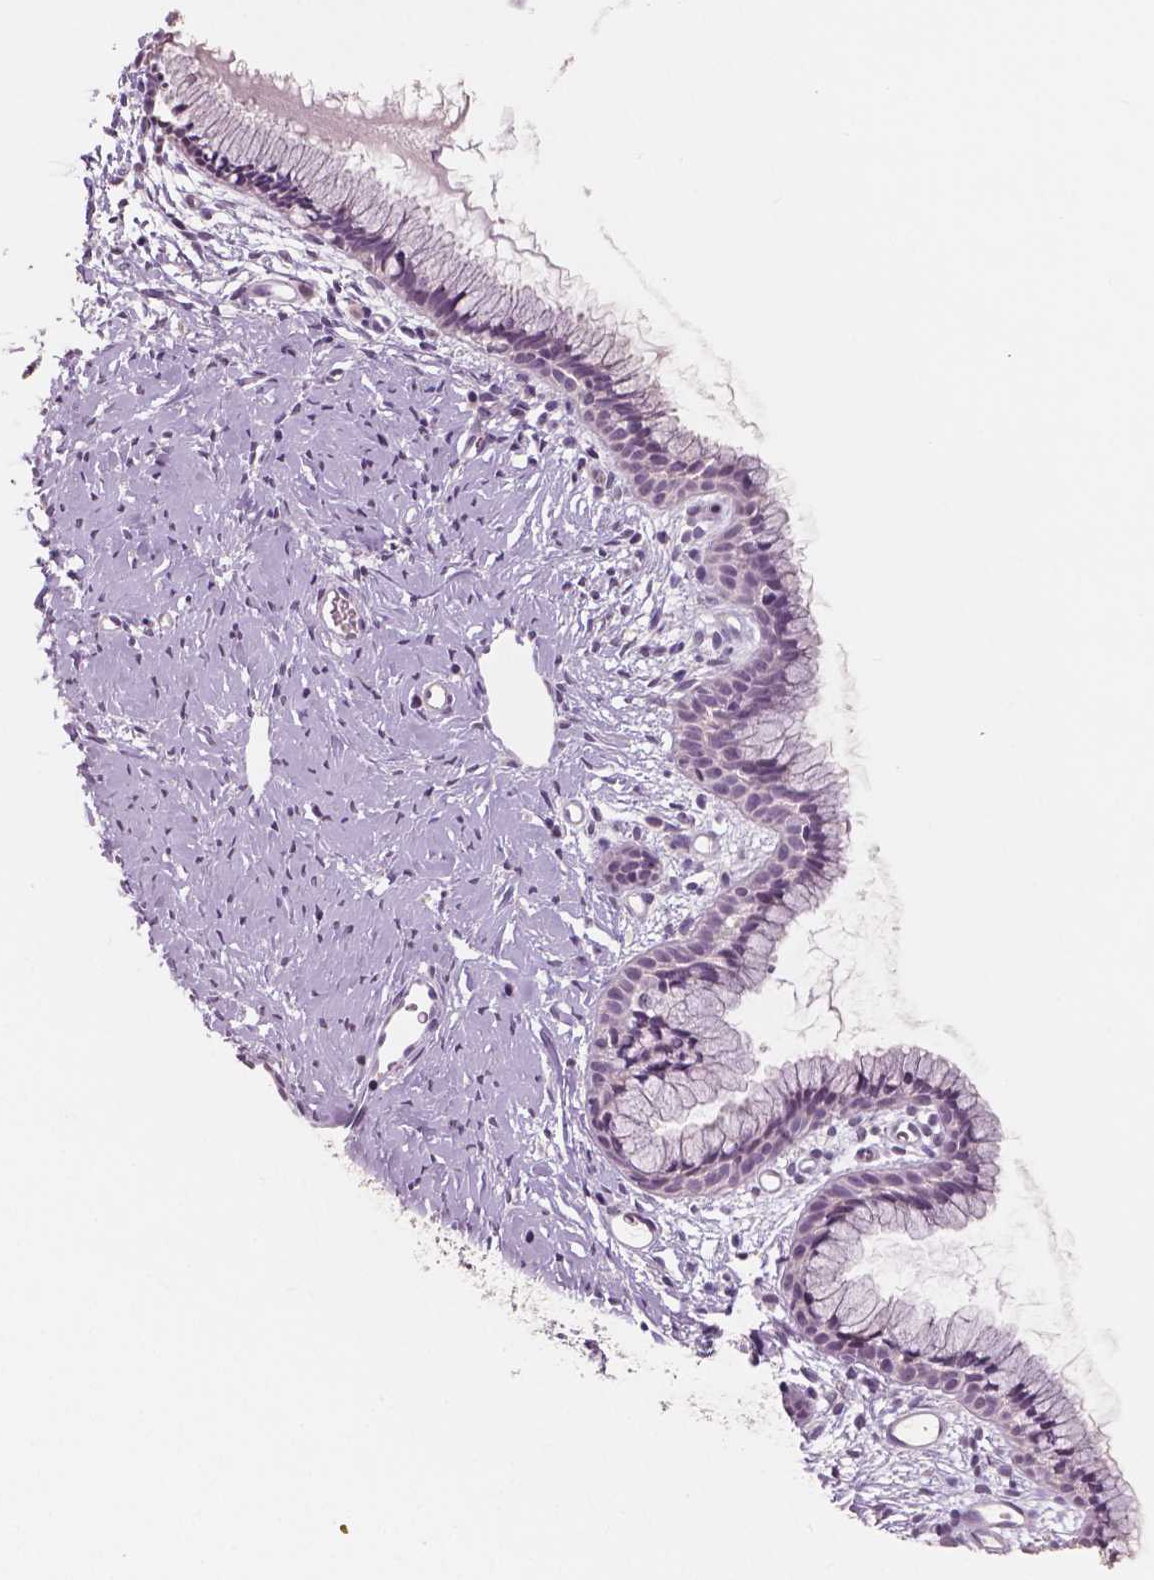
{"staining": {"intensity": "negative", "quantity": "none", "location": "none"}, "tissue": "cervix", "cell_type": "Glandular cells", "image_type": "normal", "snomed": [{"axis": "morphology", "description": "Normal tissue, NOS"}, {"axis": "topography", "description": "Cervix"}], "caption": "Cervix stained for a protein using IHC displays no positivity glandular cells.", "gene": "NECAB1", "patient": {"sex": "female", "age": 40}}